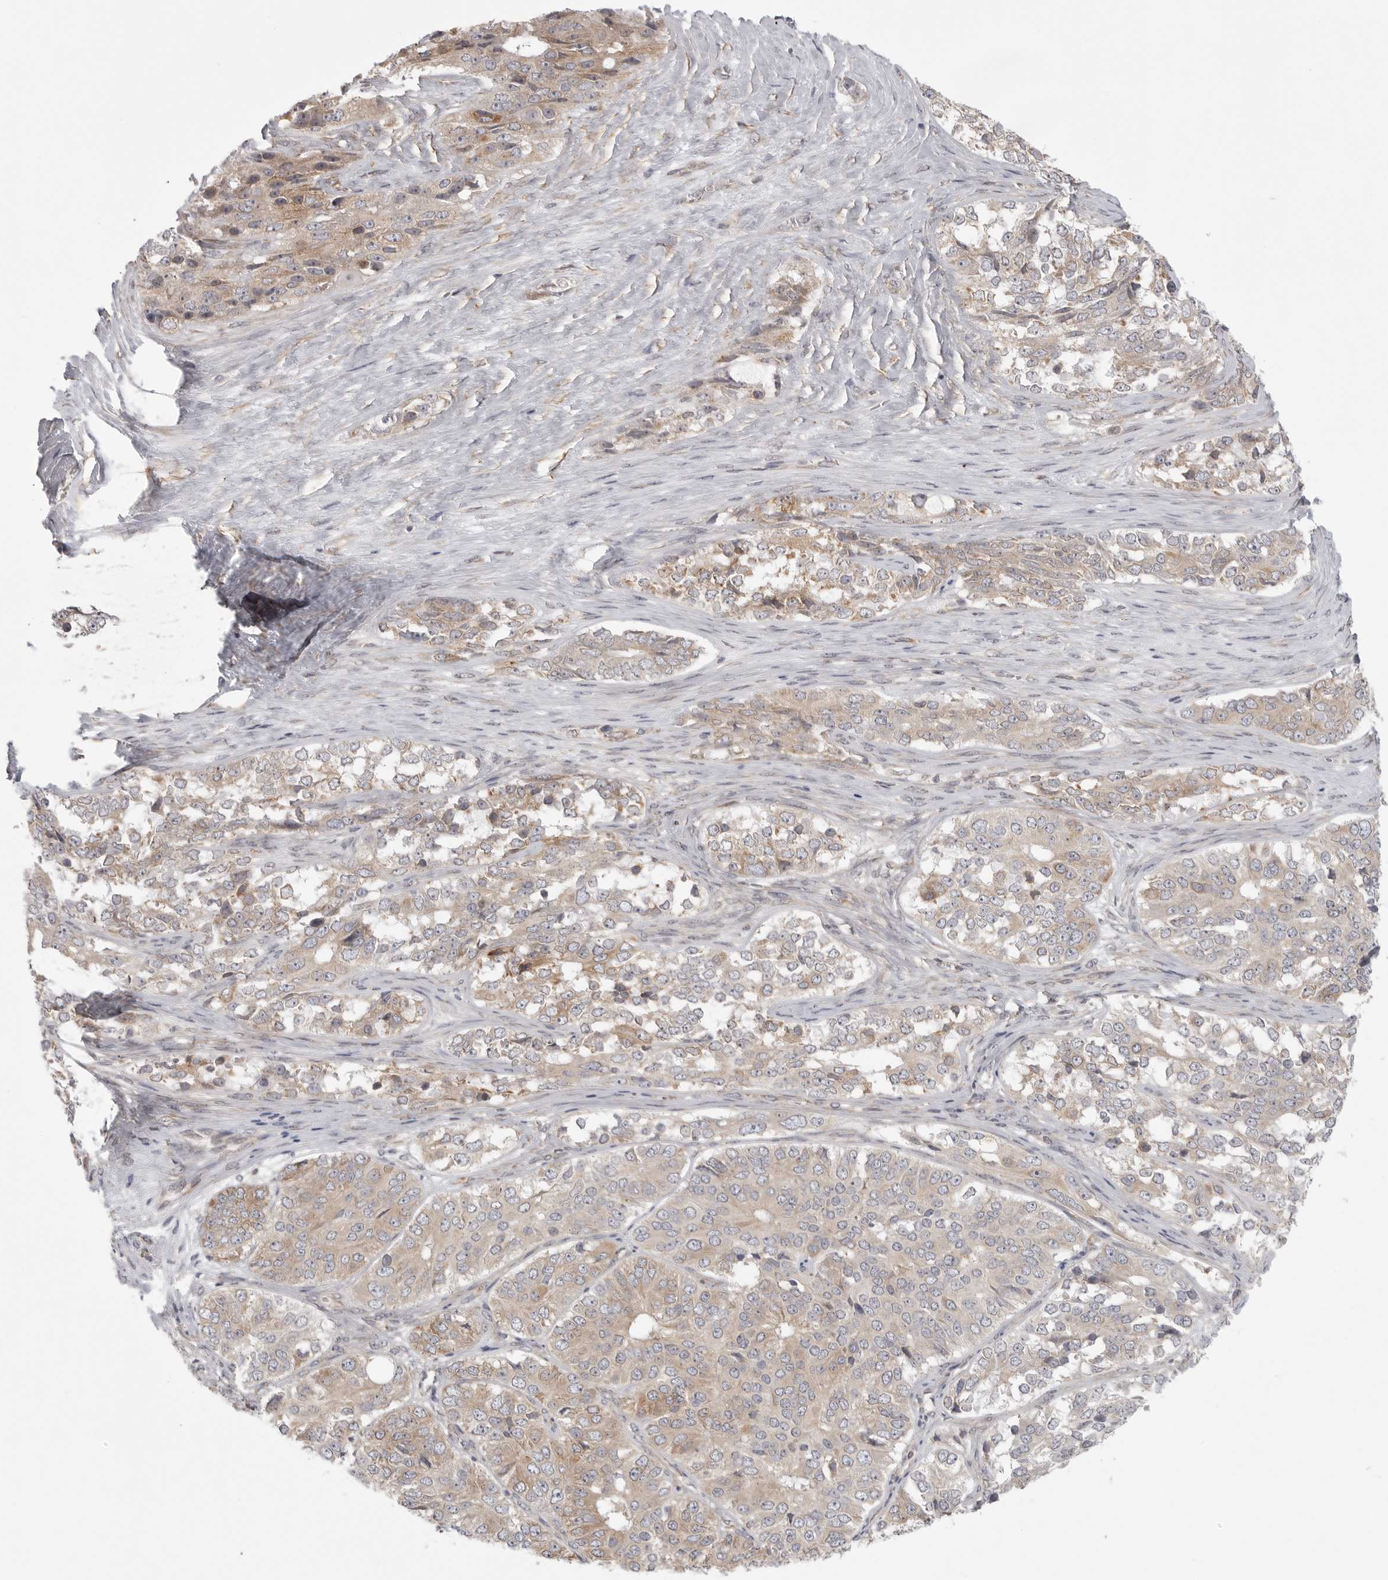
{"staining": {"intensity": "weak", "quantity": "25%-75%", "location": "cytoplasmic/membranous"}, "tissue": "ovarian cancer", "cell_type": "Tumor cells", "image_type": "cancer", "snomed": [{"axis": "morphology", "description": "Carcinoma, endometroid"}, {"axis": "topography", "description": "Ovary"}], "caption": "IHC photomicrograph of human ovarian cancer stained for a protein (brown), which exhibits low levels of weak cytoplasmic/membranous expression in approximately 25%-75% of tumor cells.", "gene": "CERS2", "patient": {"sex": "female", "age": 51}}